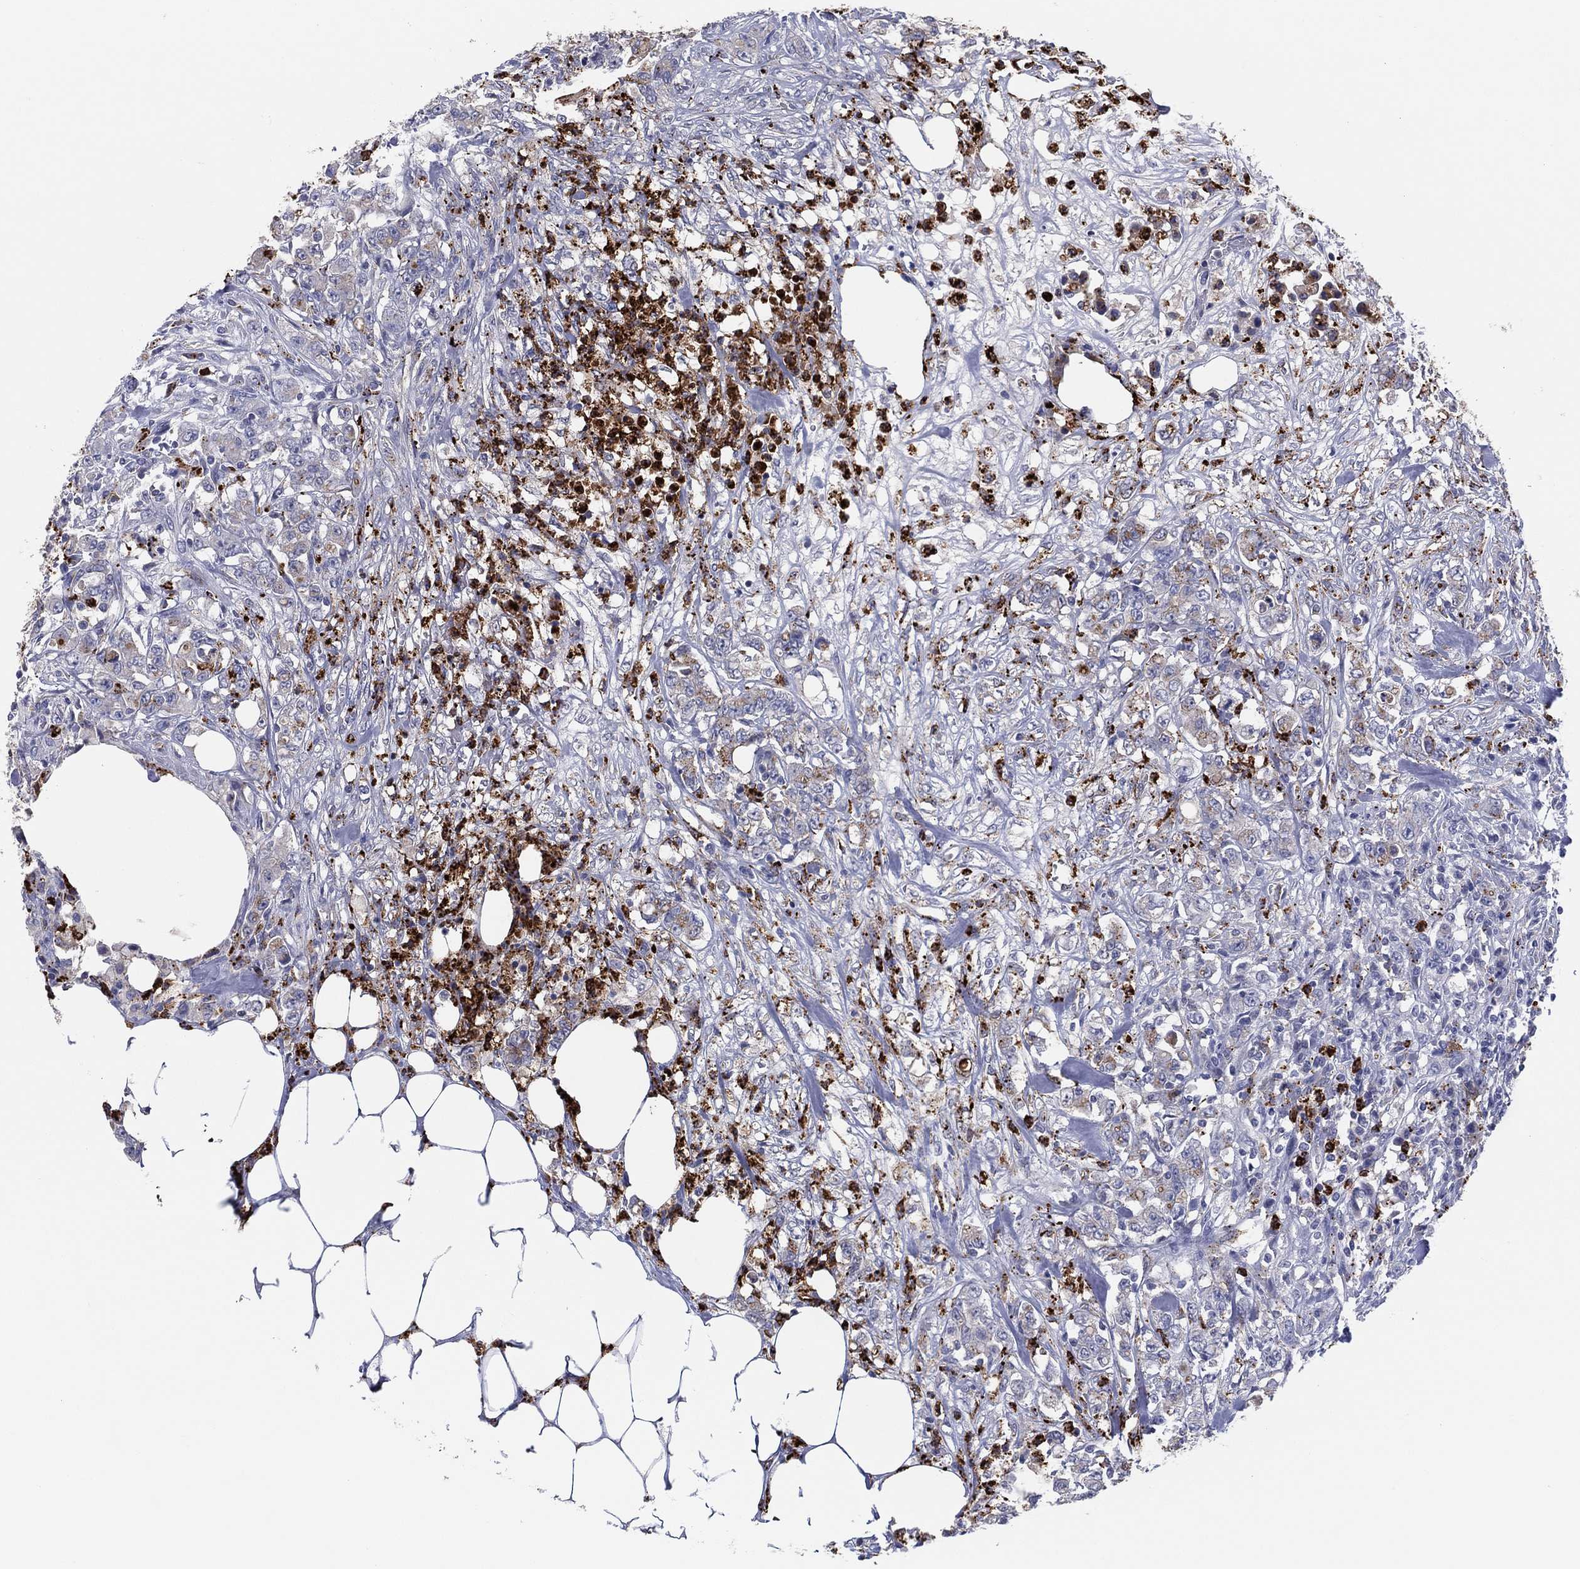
{"staining": {"intensity": "negative", "quantity": "none", "location": "none"}, "tissue": "colorectal cancer", "cell_type": "Tumor cells", "image_type": "cancer", "snomed": [{"axis": "morphology", "description": "Adenocarcinoma, NOS"}, {"axis": "topography", "description": "Colon"}], "caption": "This is an IHC histopathology image of human colorectal cancer (adenocarcinoma). There is no positivity in tumor cells.", "gene": "PLAC8", "patient": {"sex": "female", "age": 48}}